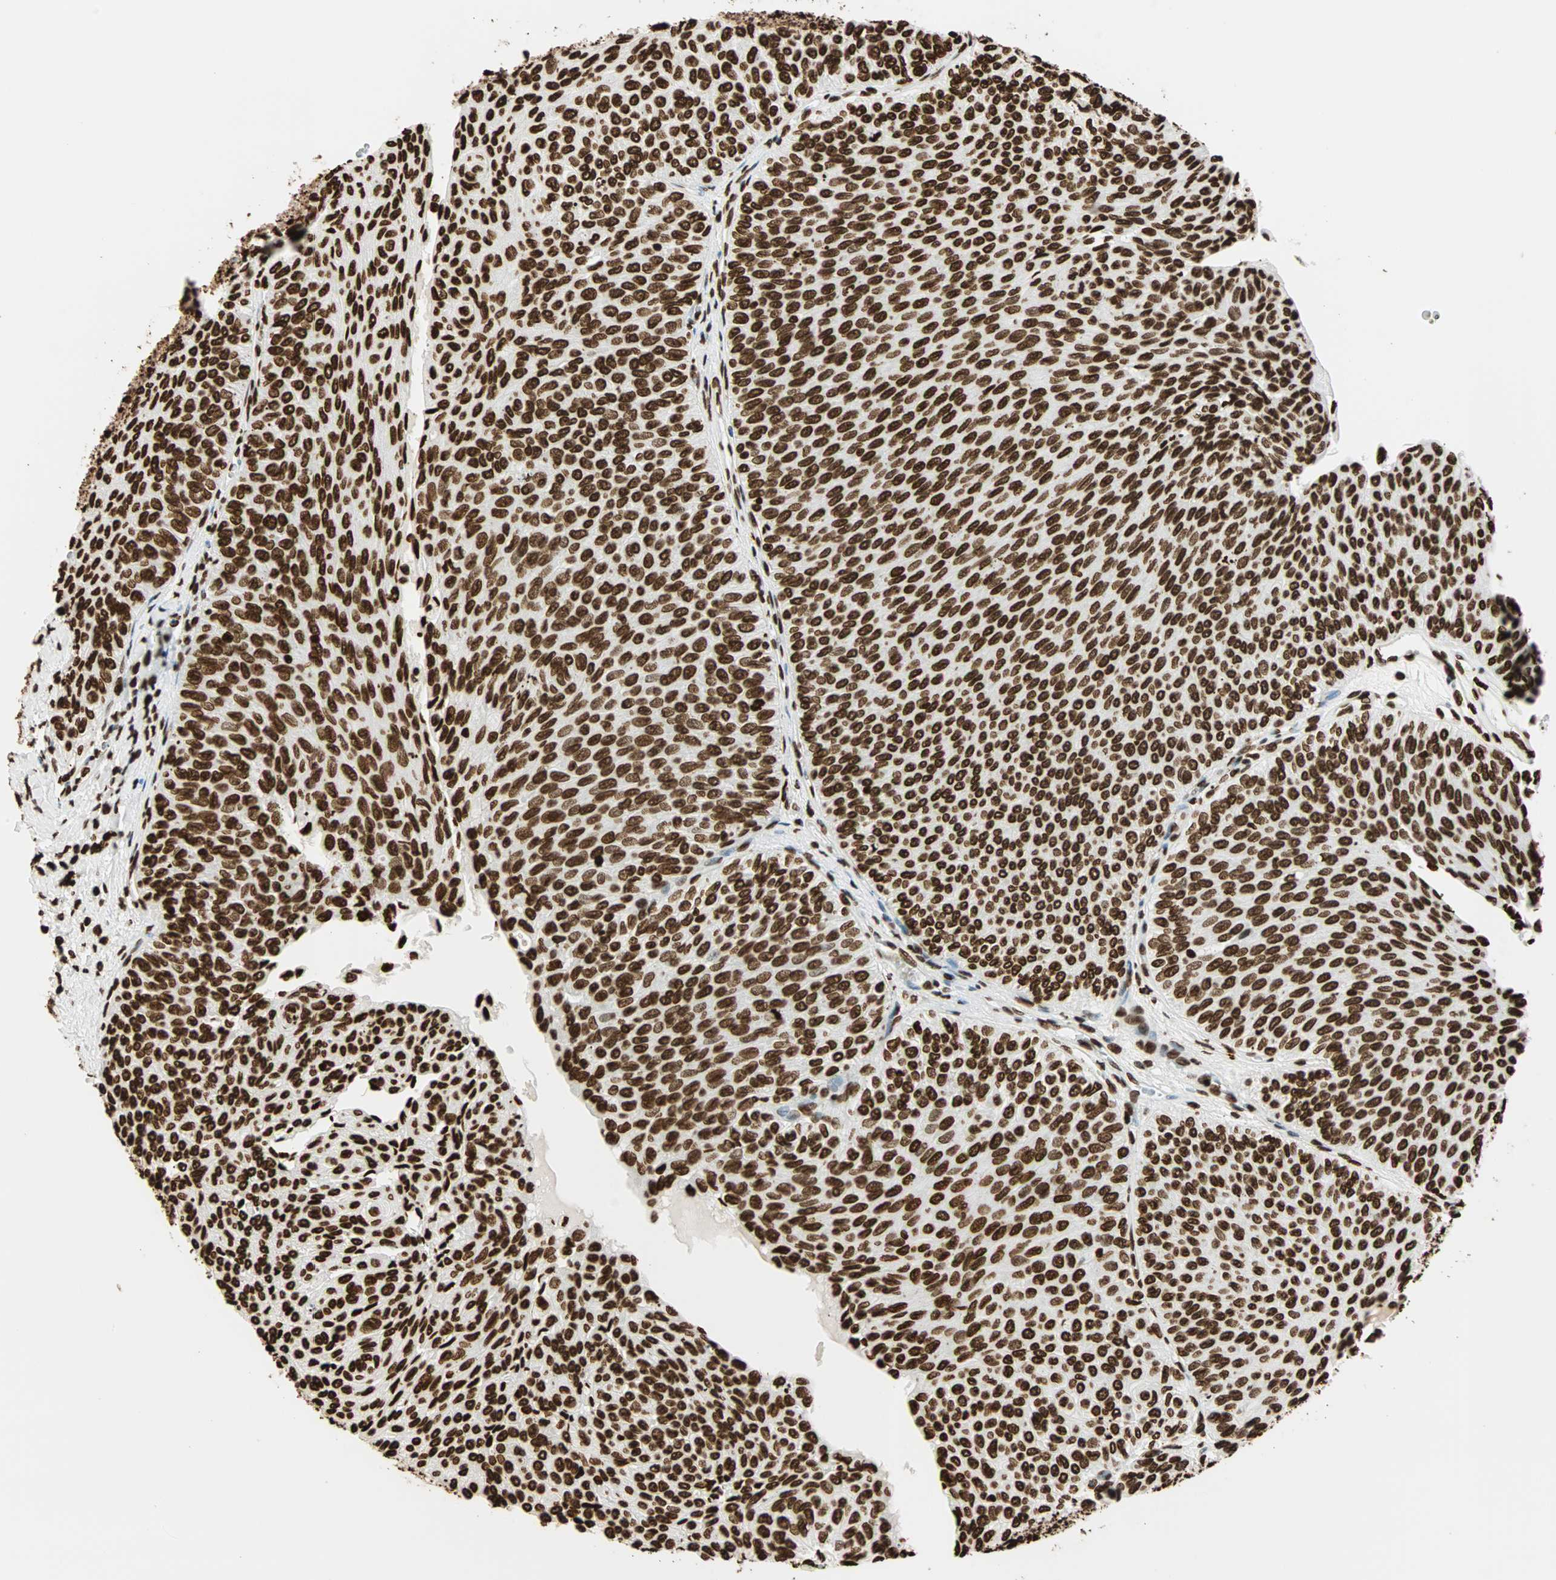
{"staining": {"intensity": "strong", "quantity": ">75%", "location": "nuclear"}, "tissue": "urothelial cancer", "cell_type": "Tumor cells", "image_type": "cancer", "snomed": [{"axis": "morphology", "description": "Urothelial carcinoma, Low grade"}, {"axis": "topography", "description": "Urinary bladder"}], "caption": "Human urothelial carcinoma (low-grade) stained for a protein (brown) shows strong nuclear positive staining in about >75% of tumor cells.", "gene": "GLI2", "patient": {"sex": "male", "age": 78}}